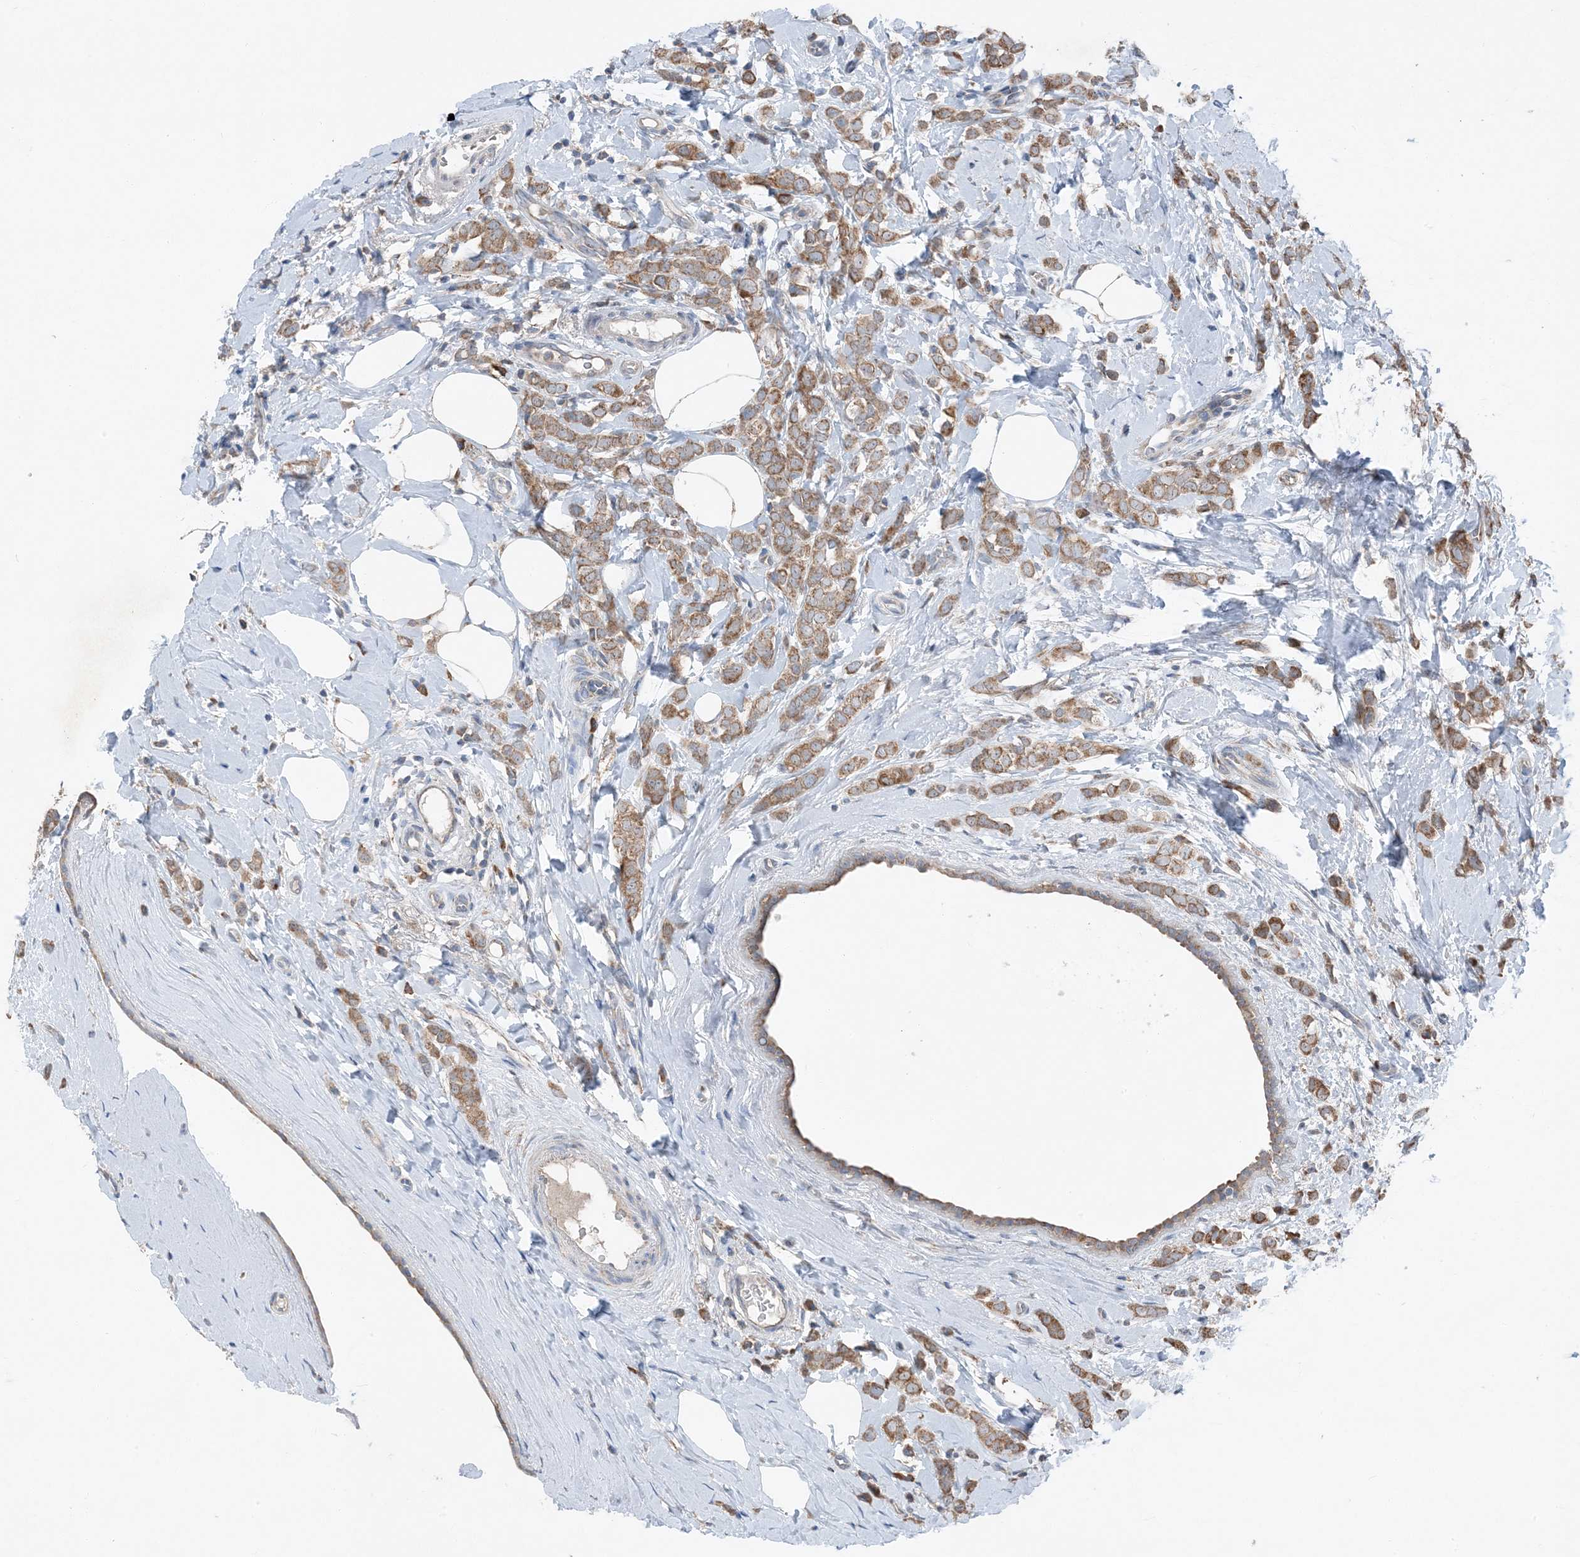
{"staining": {"intensity": "moderate", "quantity": ">75%", "location": "cytoplasmic/membranous"}, "tissue": "breast cancer", "cell_type": "Tumor cells", "image_type": "cancer", "snomed": [{"axis": "morphology", "description": "Lobular carcinoma"}, {"axis": "topography", "description": "Breast"}], "caption": "Immunohistochemistry of human breast cancer reveals medium levels of moderate cytoplasmic/membranous staining in approximately >75% of tumor cells. The staining was performed using DAB (3,3'-diaminobenzidine) to visualize the protein expression in brown, while the nuclei were stained in blue with hematoxylin (Magnification: 20x).", "gene": "DHX30", "patient": {"sex": "female", "age": 47}}